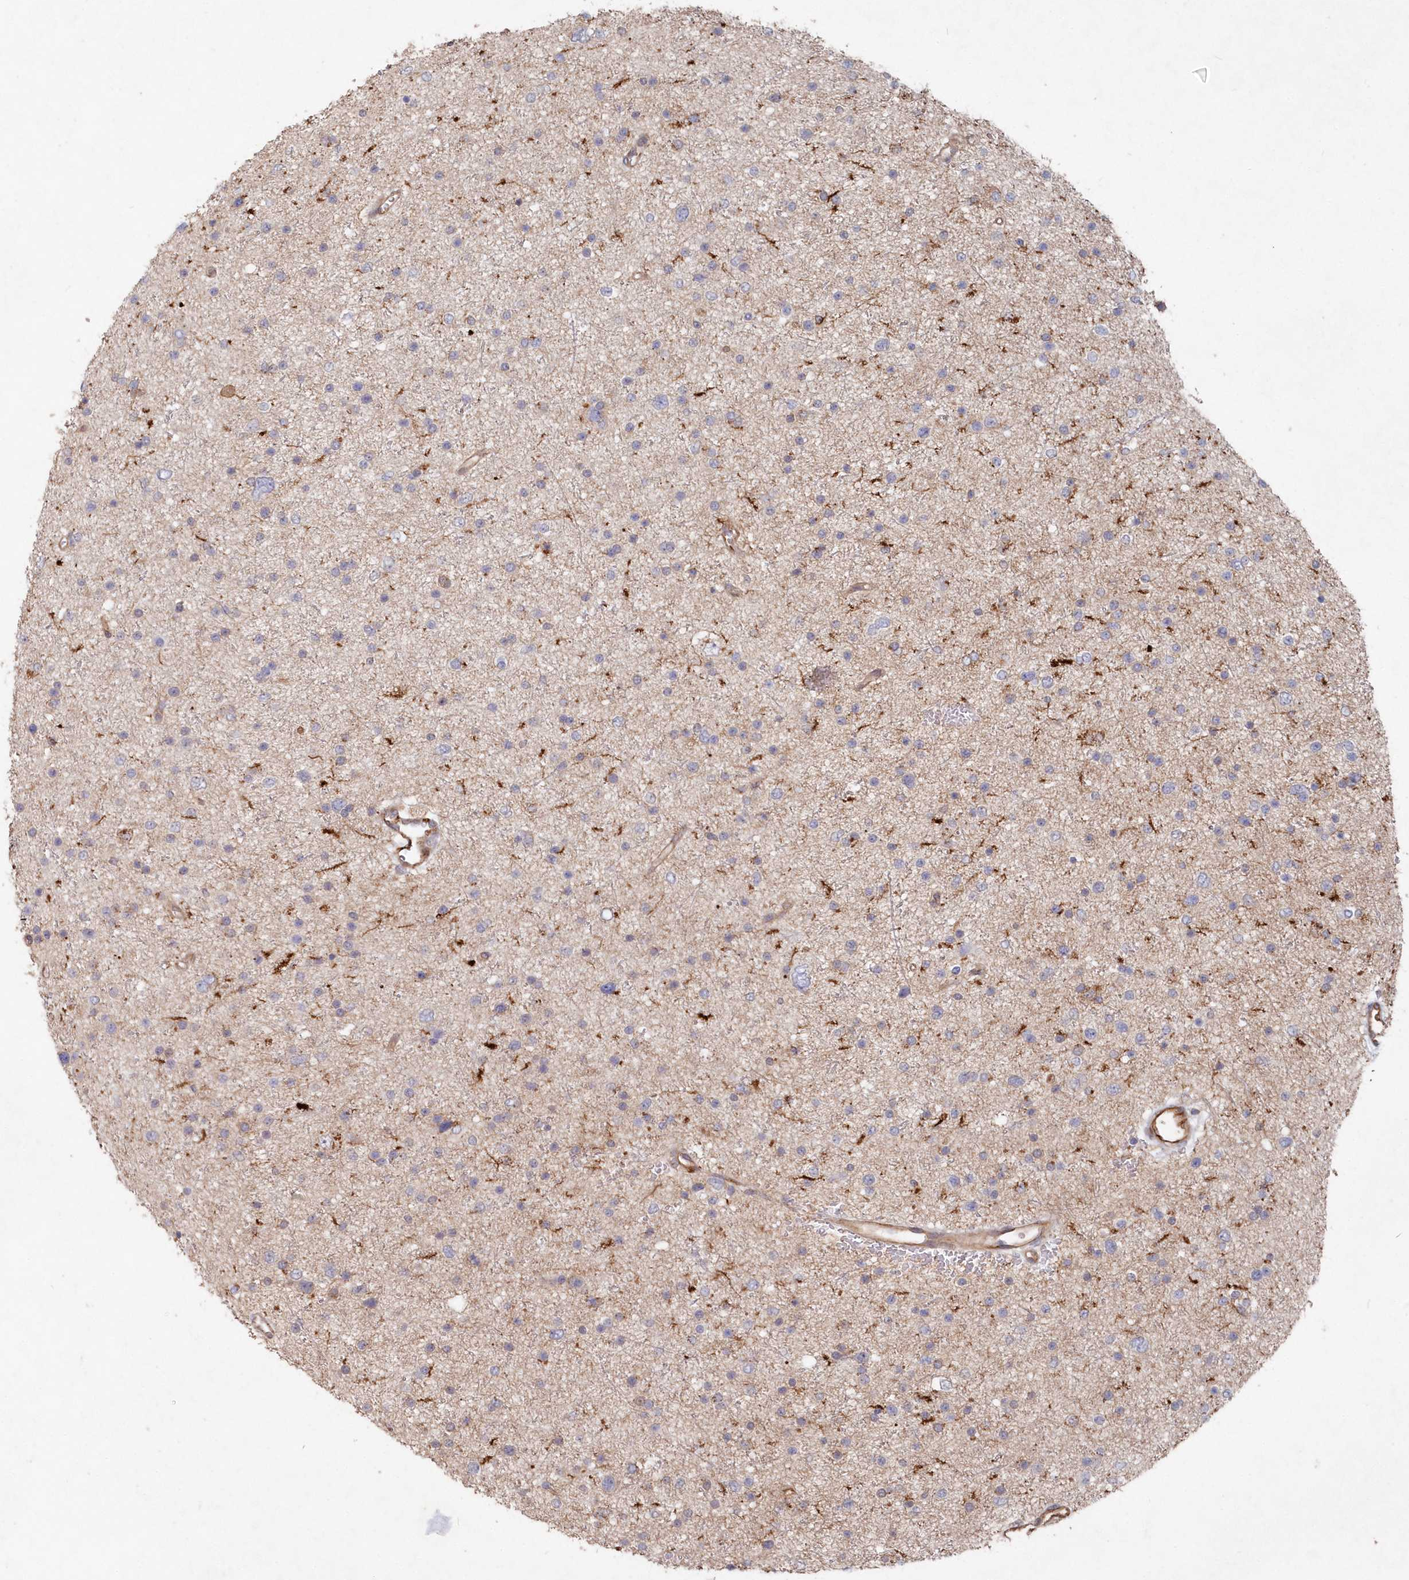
{"staining": {"intensity": "negative", "quantity": "none", "location": "none"}, "tissue": "glioma", "cell_type": "Tumor cells", "image_type": "cancer", "snomed": [{"axis": "morphology", "description": "Glioma, malignant, Low grade"}, {"axis": "topography", "description": "Brain"}], "caption": "Glioma stained for a protein using immunohistochemistry (IHC) reveals no staining tumor cells.", "gene": "ABHD14B", "patient": {"sex": "female", "age": 37}}